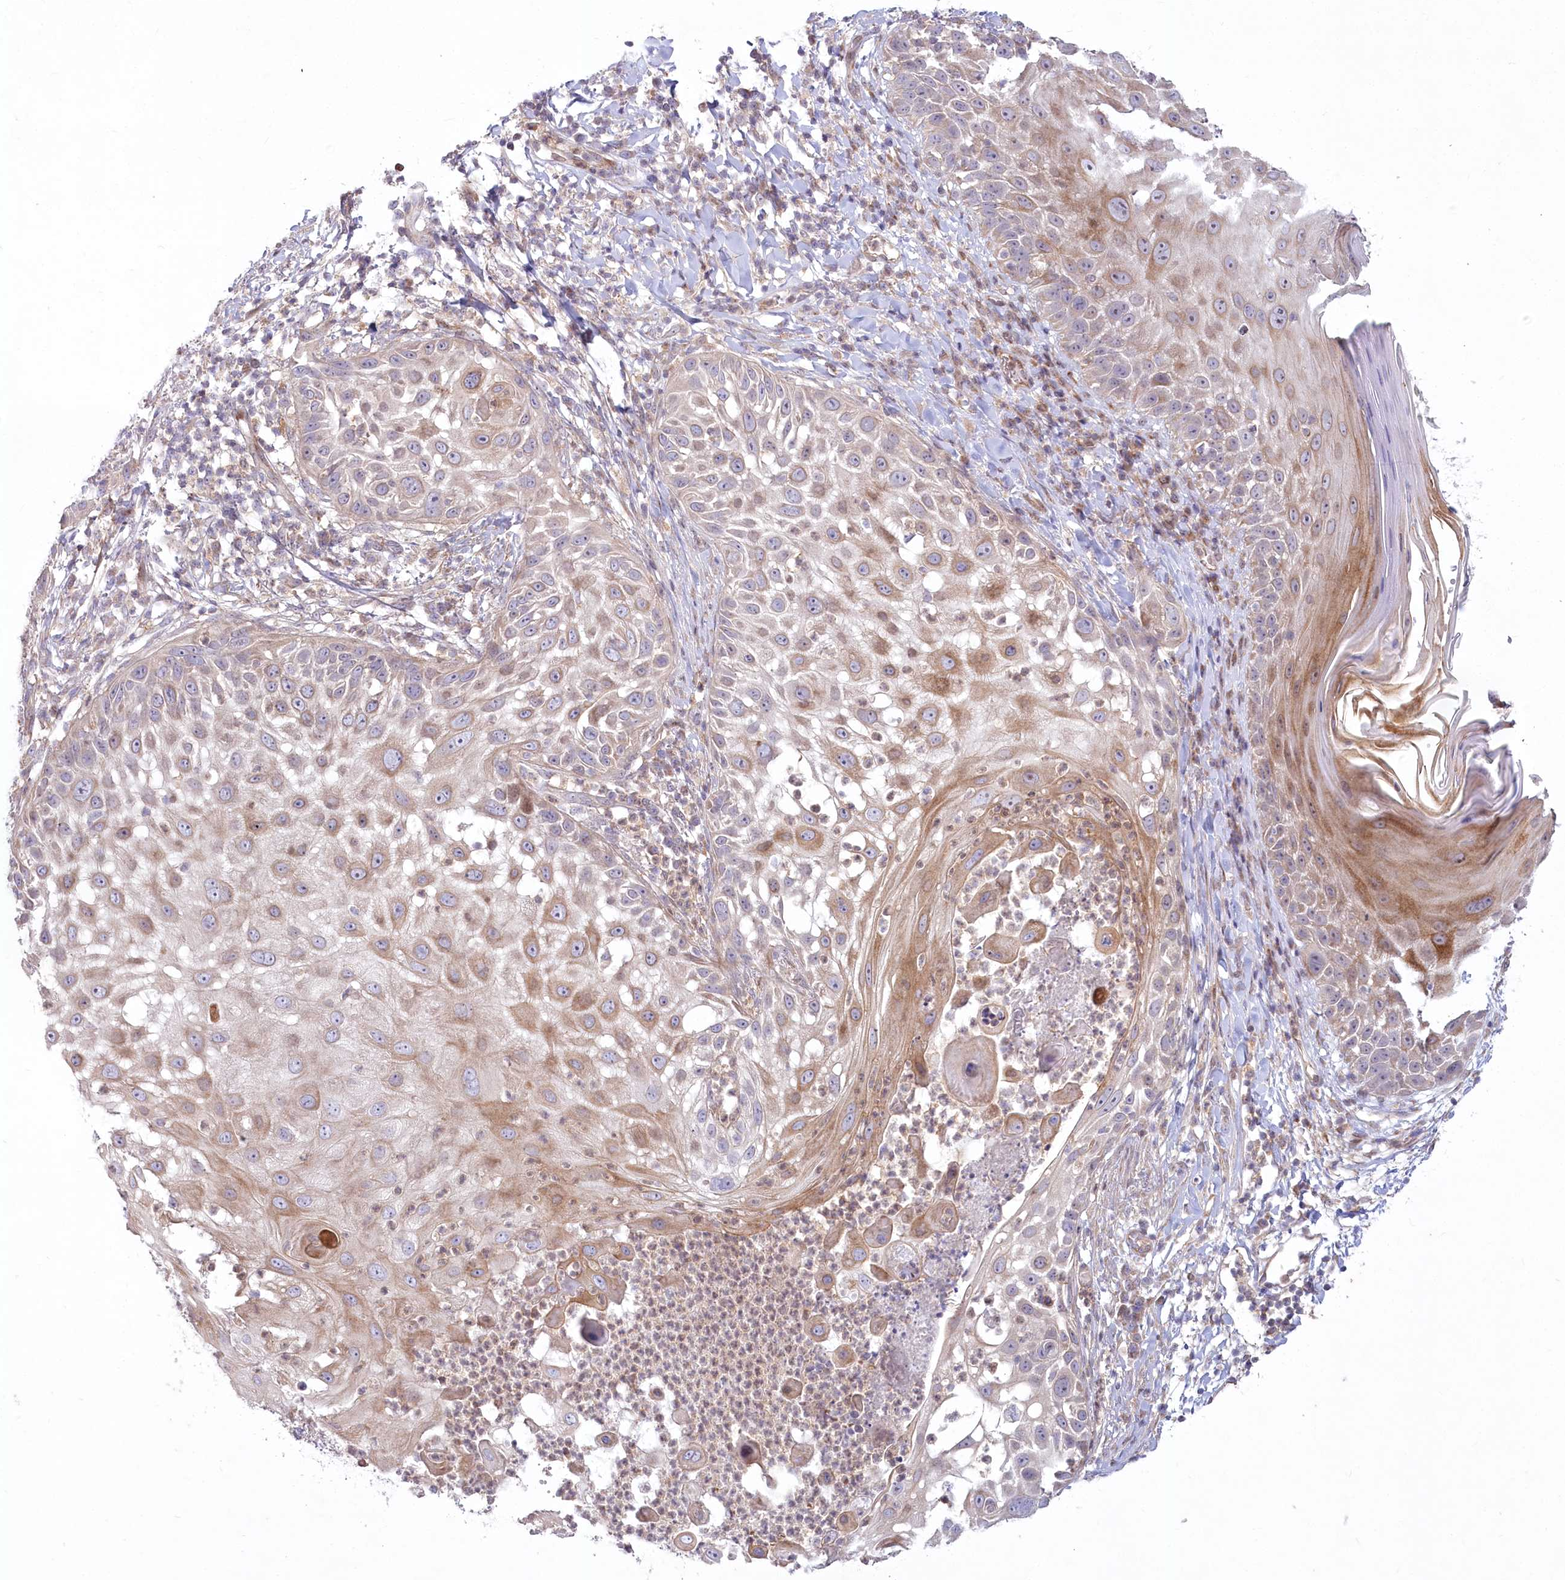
{"staining": {"intensity": "moderate", "quantity": "25%-75%", "location": "cytoplasmic/membranous"}, "tissue": "skin cancer", "cell_type": "Tumor cells", "image_type": "cancer", "snomed": [{"axis": "morphology", "description": "Squamous cell carcinoma, NOS"}, {"axis": "topography", "description": "Skin"}], "caption": "There is medium levels of moderate cytoplasmic/membranous expression in tumor cells of skin cancer, as demonstrated by immunohistochemical staining (brown color).", "gene": "MTG1", "patient": {"sex": "female", "age": 44}}